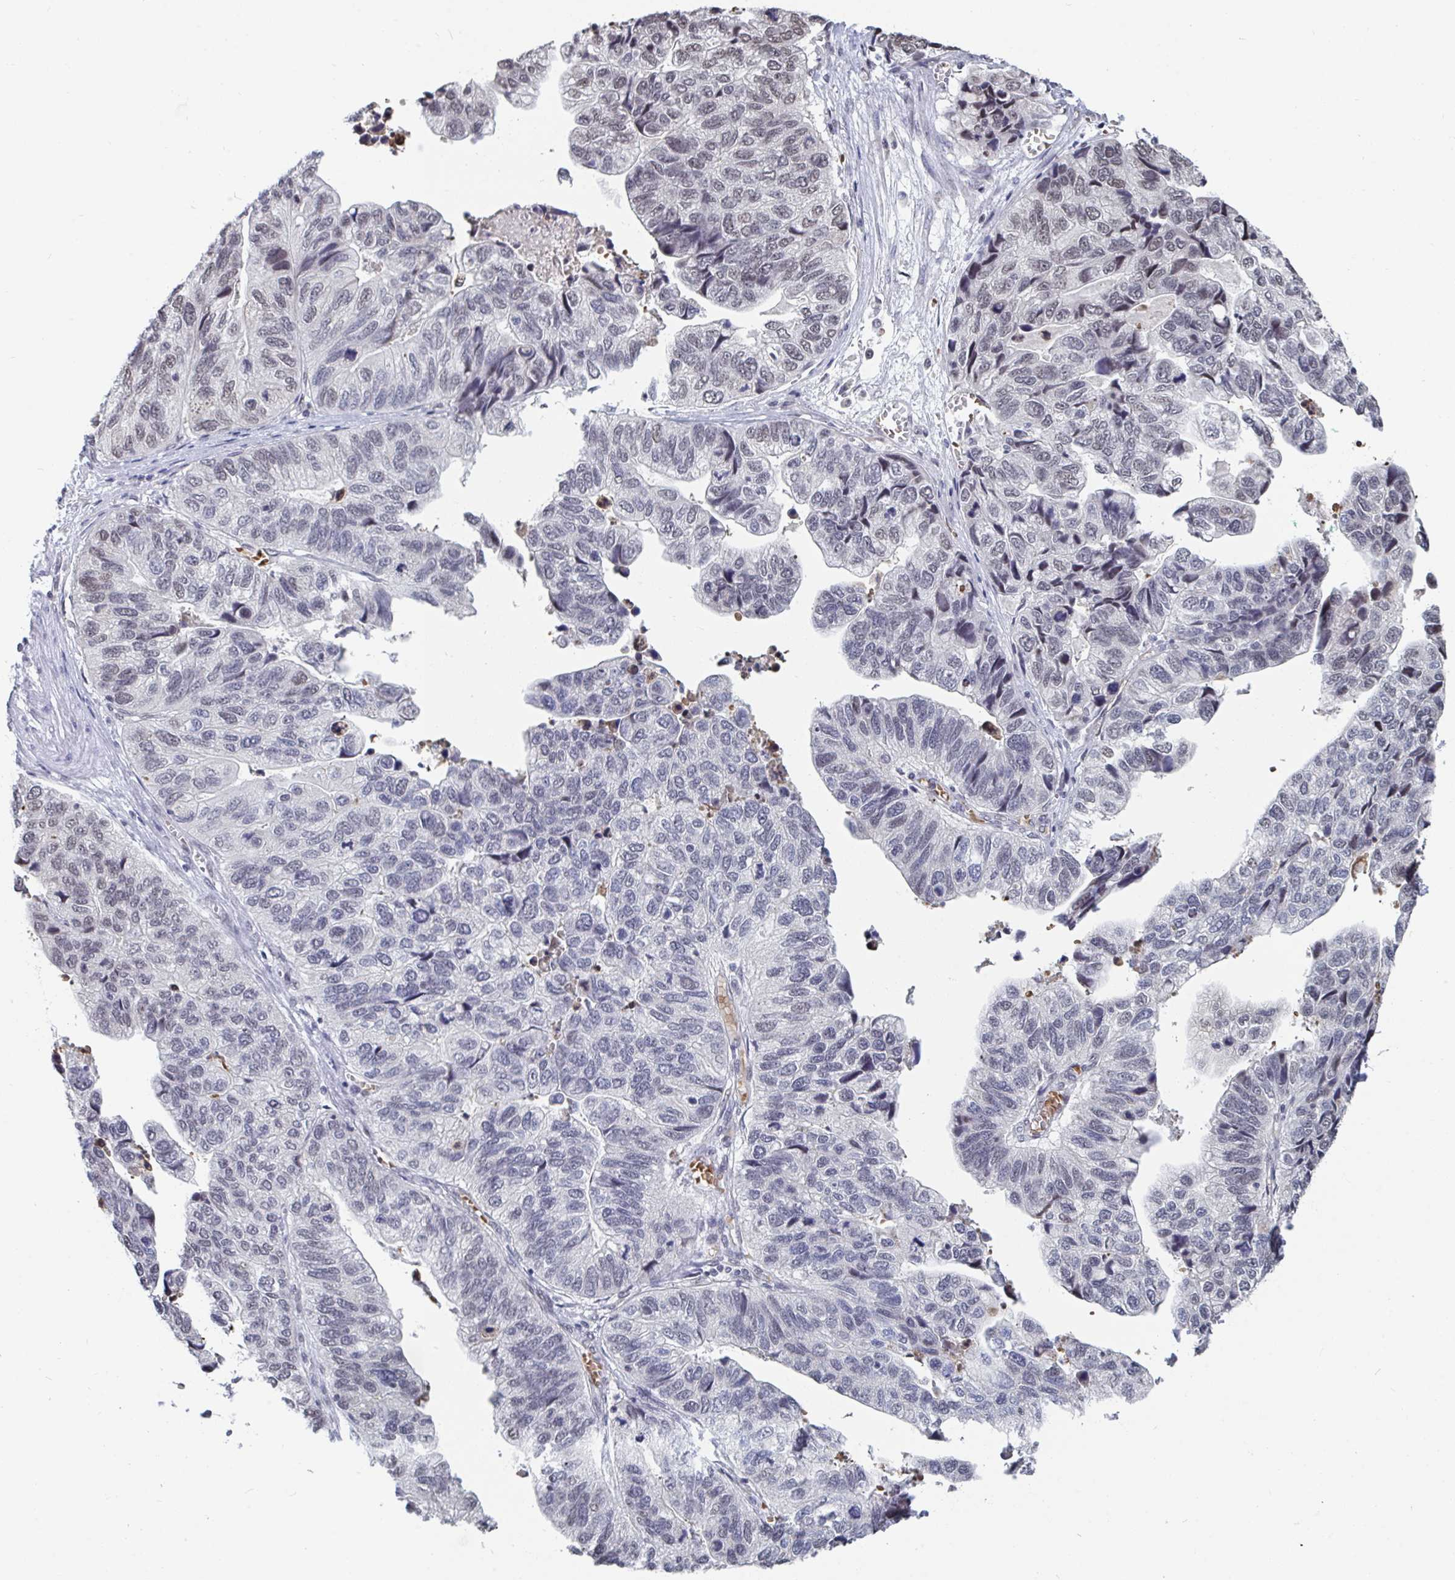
{"staining": {"intensity": "weak", "quantity": "25%-75%", "location": "nuclear"}, "tissue": "stomach cancer", "cell_type": "Tumor cells", "image_type": "cancer", "snomed": [{"axis": "morphology", "description": "Adenocarcinoma, NOS"}, {"axis": "topography", "description": "Stomach, upper"}], "caption": "Stomach cancer (adenocarcinoma) was stained to show a protein in brown. There is low levels of weak nuclear staining in approximately 25%-75% of tumor cells.", "gene": "TRIP12", "patient": {"sex": "female", "age": 67}}